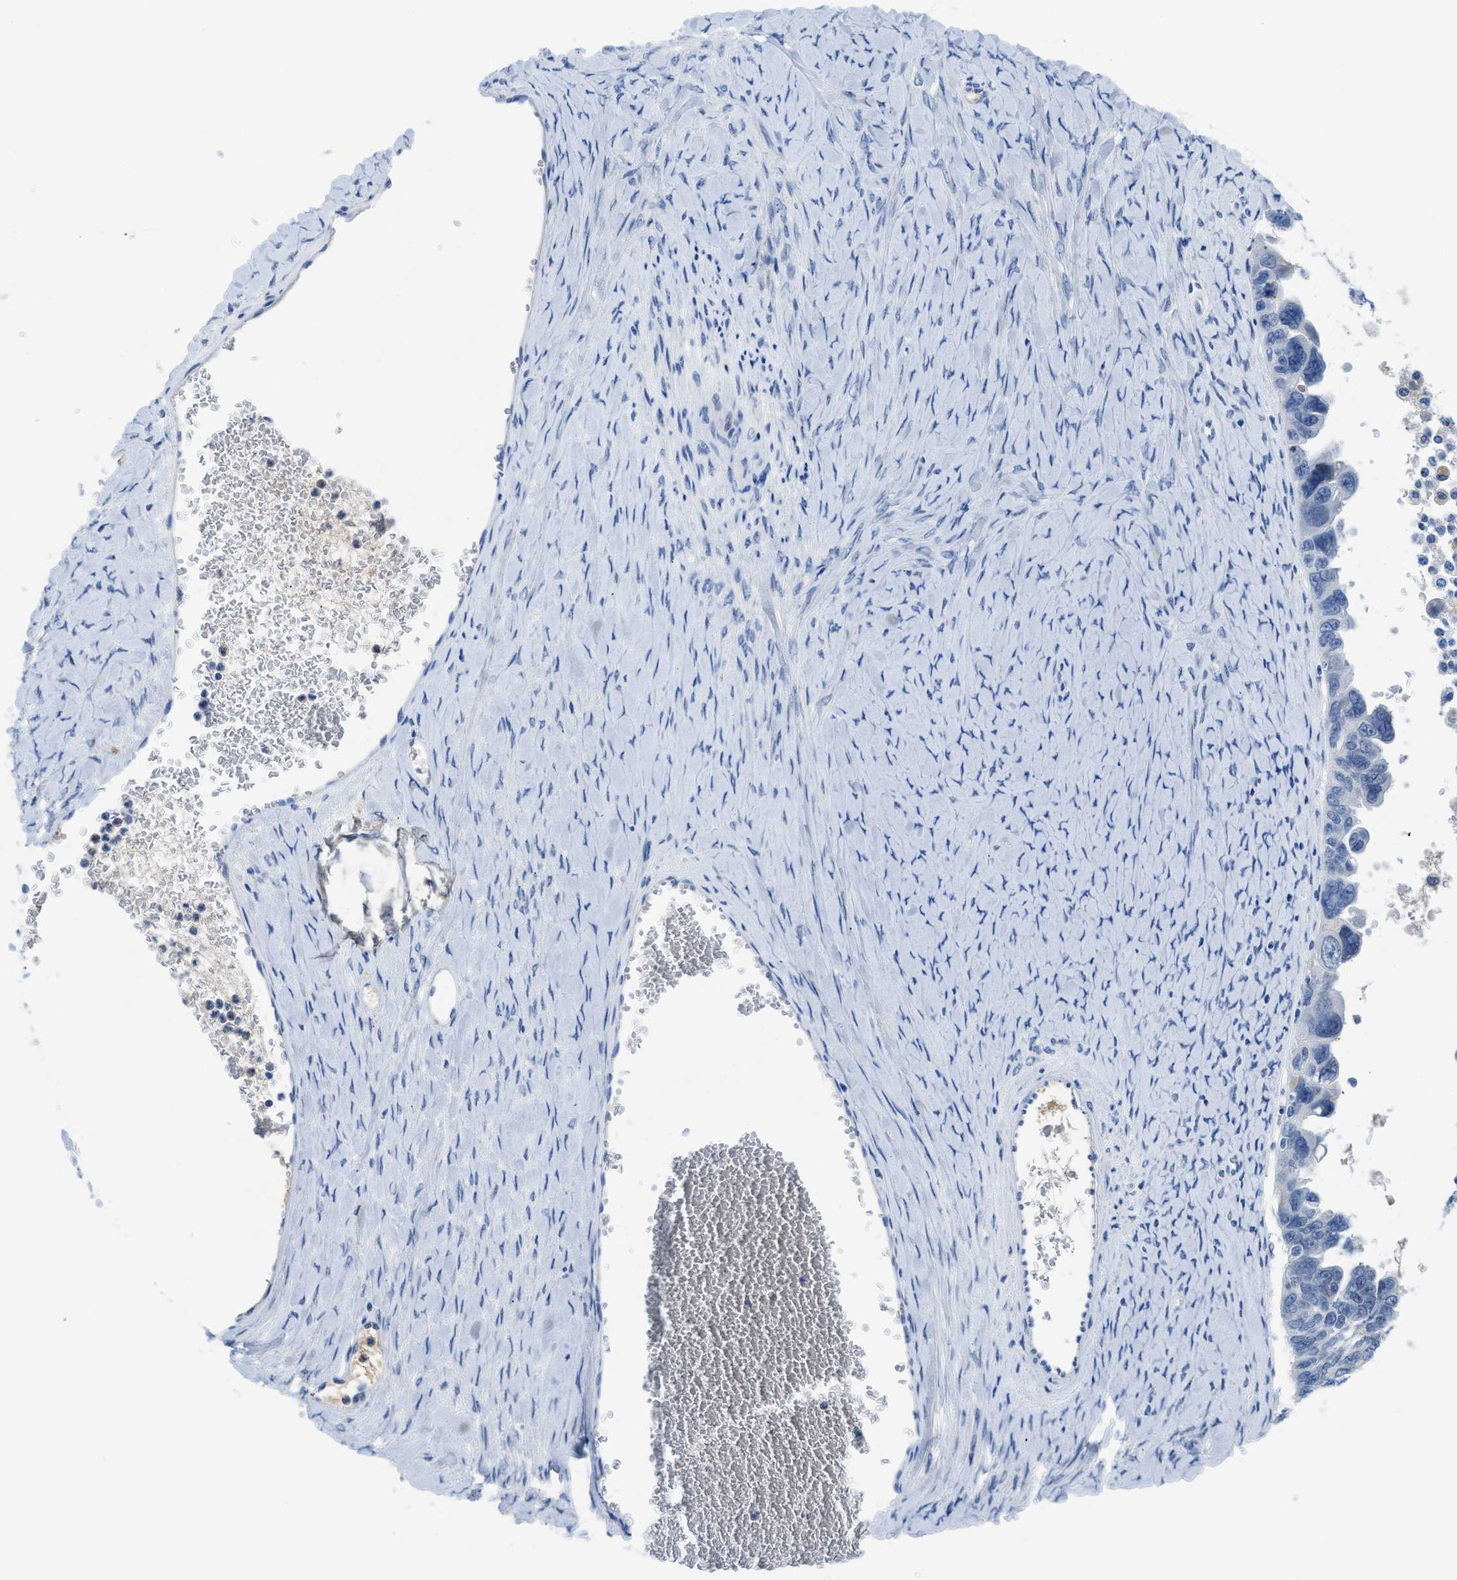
{"staining": {"intensity": "negative", "quantity": "none", "location": "none"}, "tissue": "ovarian cancer", "cell_type": "Tumor cells", "image_type": "cancer", "snomed": [{"axis": "morphology", "description": "Cystadenocarcinoma, serous, NOS"}, {"axis": "topography", "description": "Ovary"}], "caption": "Immunohistochemistry photomicrograph of serous cystadenocarcinoma (ovarian) stained for a protein (brown), which demonstrates no positivity in tumor cells.", "gene": "MBL2", "patient": {"sex": "female", "age": 79}}